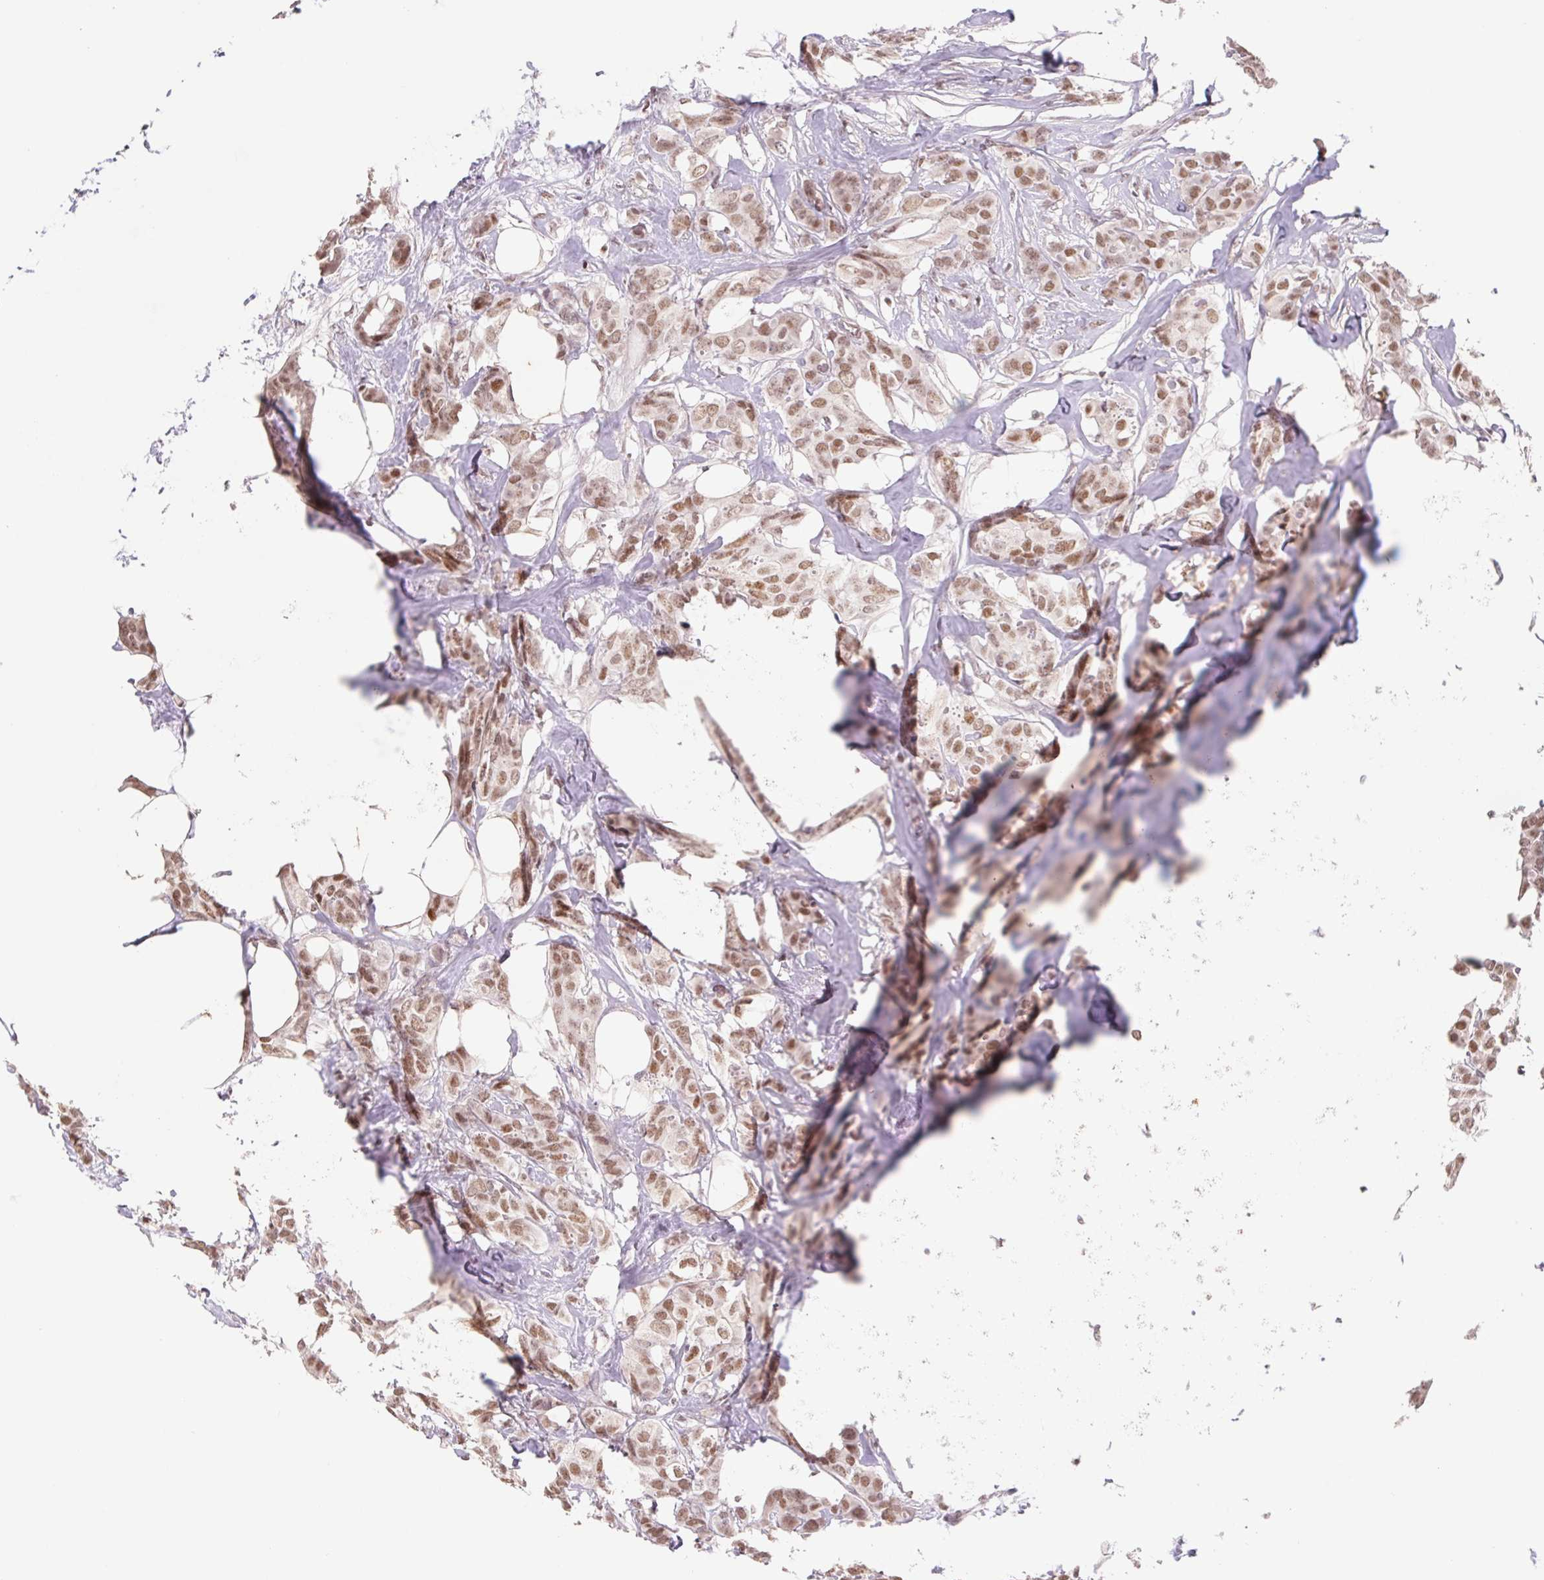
{"staining": {"intensity": "moderate", "quantity": ">75%", "location": "nuclear"}, "tissue": "breast cancer", "cell_type": "Tumor cells", "image_type": "cancer", "snomed": [{"axis": "morphology", "description": "Duct carcinoma"}, {"axis": "topography", "description": "Breast"}], "caption": "Brown immunohistochemical staining in invasive ductal carcinoma (breast) displays moderate nuclear staining in approximately >75% of tumor cells.", "gene": "TRERF1", "patient": {"sex": "female", "age": 62}}